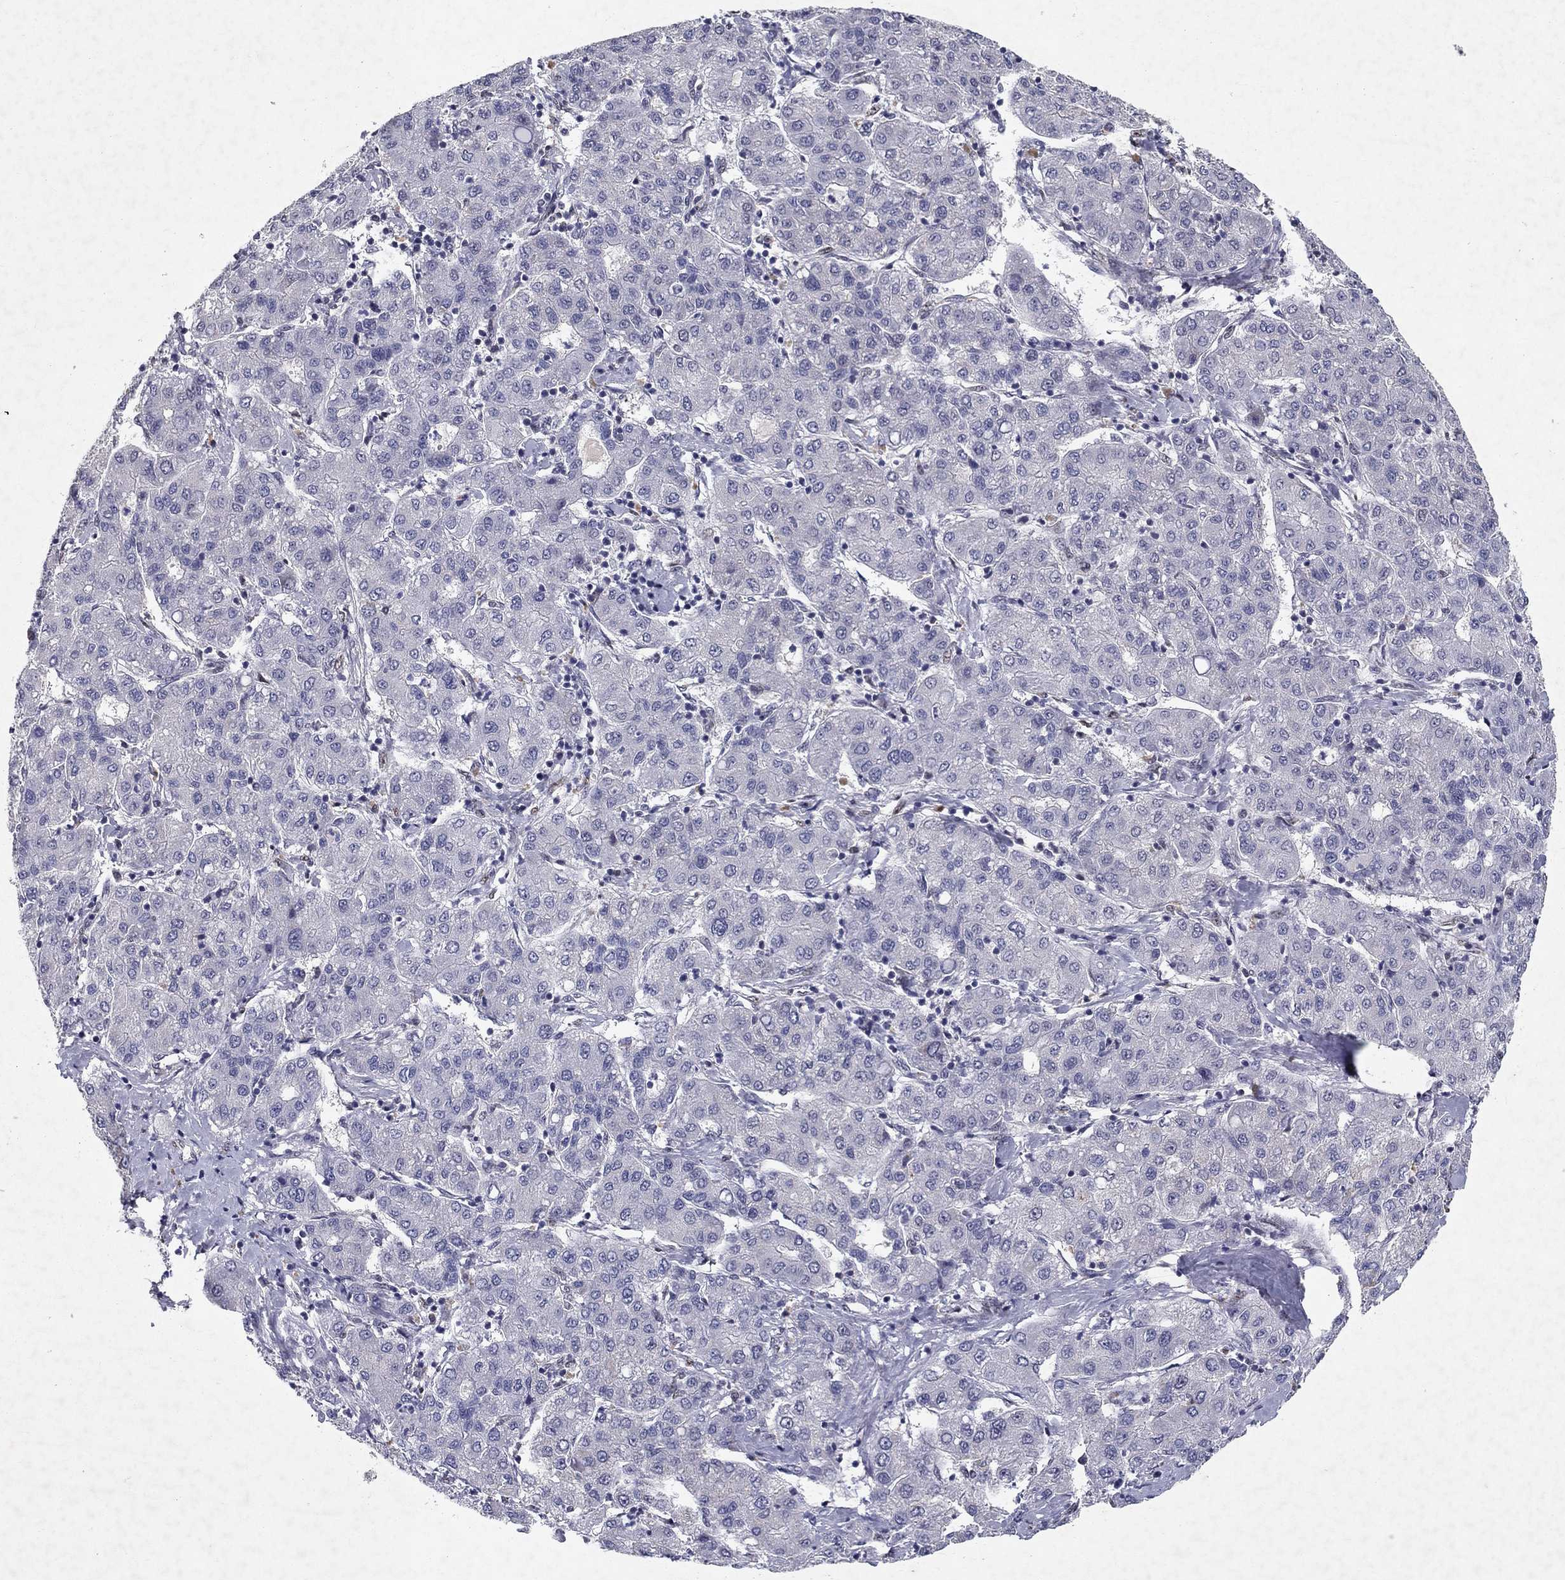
{"staining": {"intensity": "moderate", "quantity": "<25%", "location": "nuclear"}, "tissue": "liver cancer", "cell_type": "Tumor cells", "image_type": "cancer", "snomed": [{"axis": "morphology", "description": "Carcinoma, Hepatocellular, NOS"}, {"axis": "topography", "description": "Liver"}], "caption": "Tumor cells demonstrate low levels of moderate nuclear staining in approximately <25% of cells in liver cancer.", "gene": "CRTC1", "patient": {"sex": "male", "age": 65}}